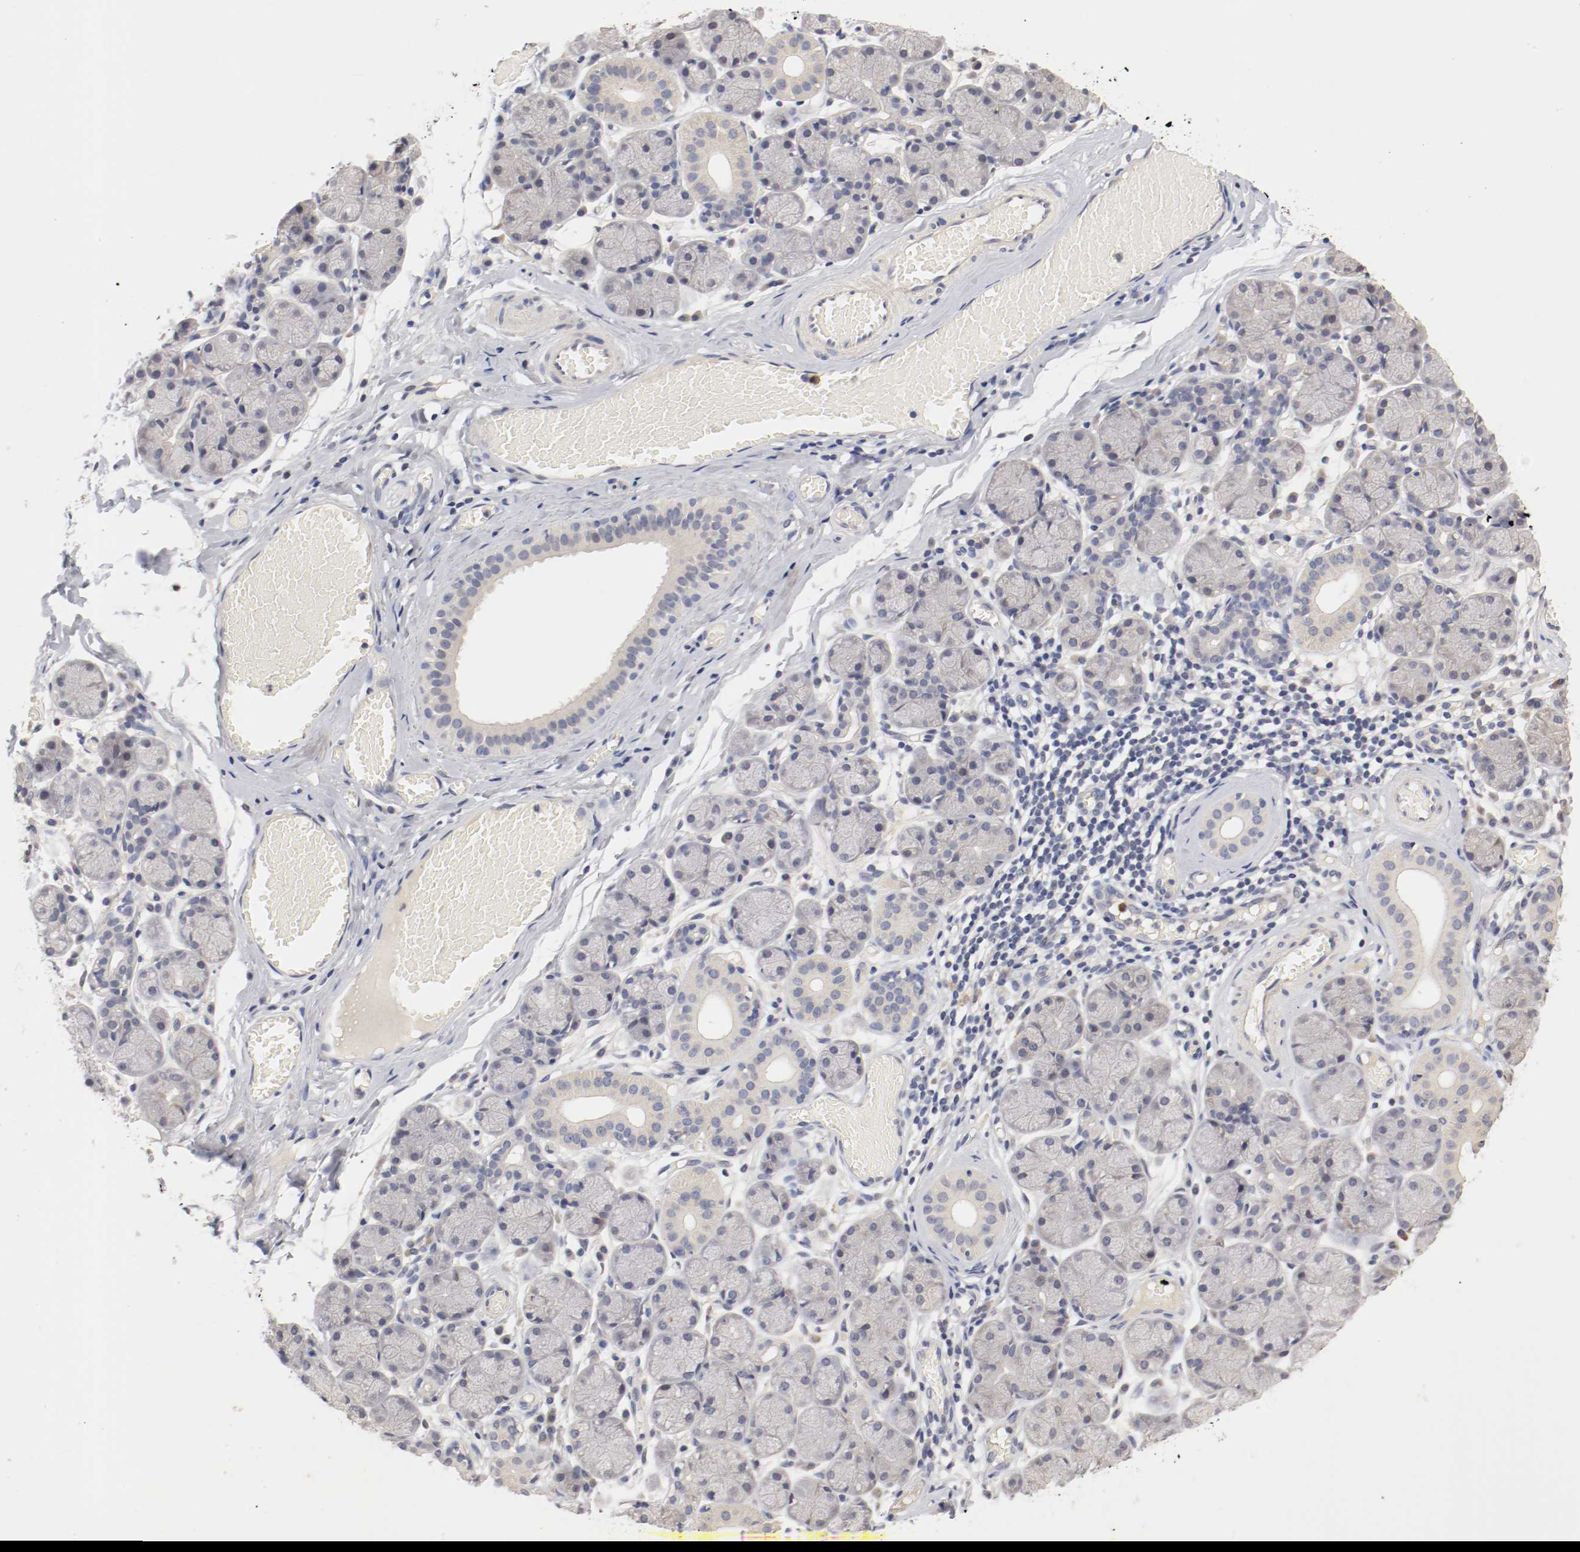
{"staining": {"intensity": "negative", "quantity": "none", "location": "none"}, "tissue": "salivary gland", "cell_type": "Glandular cells", "image_type": "normal", "snomed": [{"axis": "morphology", "description": "Normal tissue, NOS"}, {"axis": "topography", "description": "Salivary gland"}], "caption": "This is a histopathology image of immunohistochemistry staining of unremarkable salivary gland, which shows no staining in glandular cells. (IHC, brightfield microscopy, high magnification).", "gene": "CEBPE", "patient": {"sex": "female", "age": 24}}